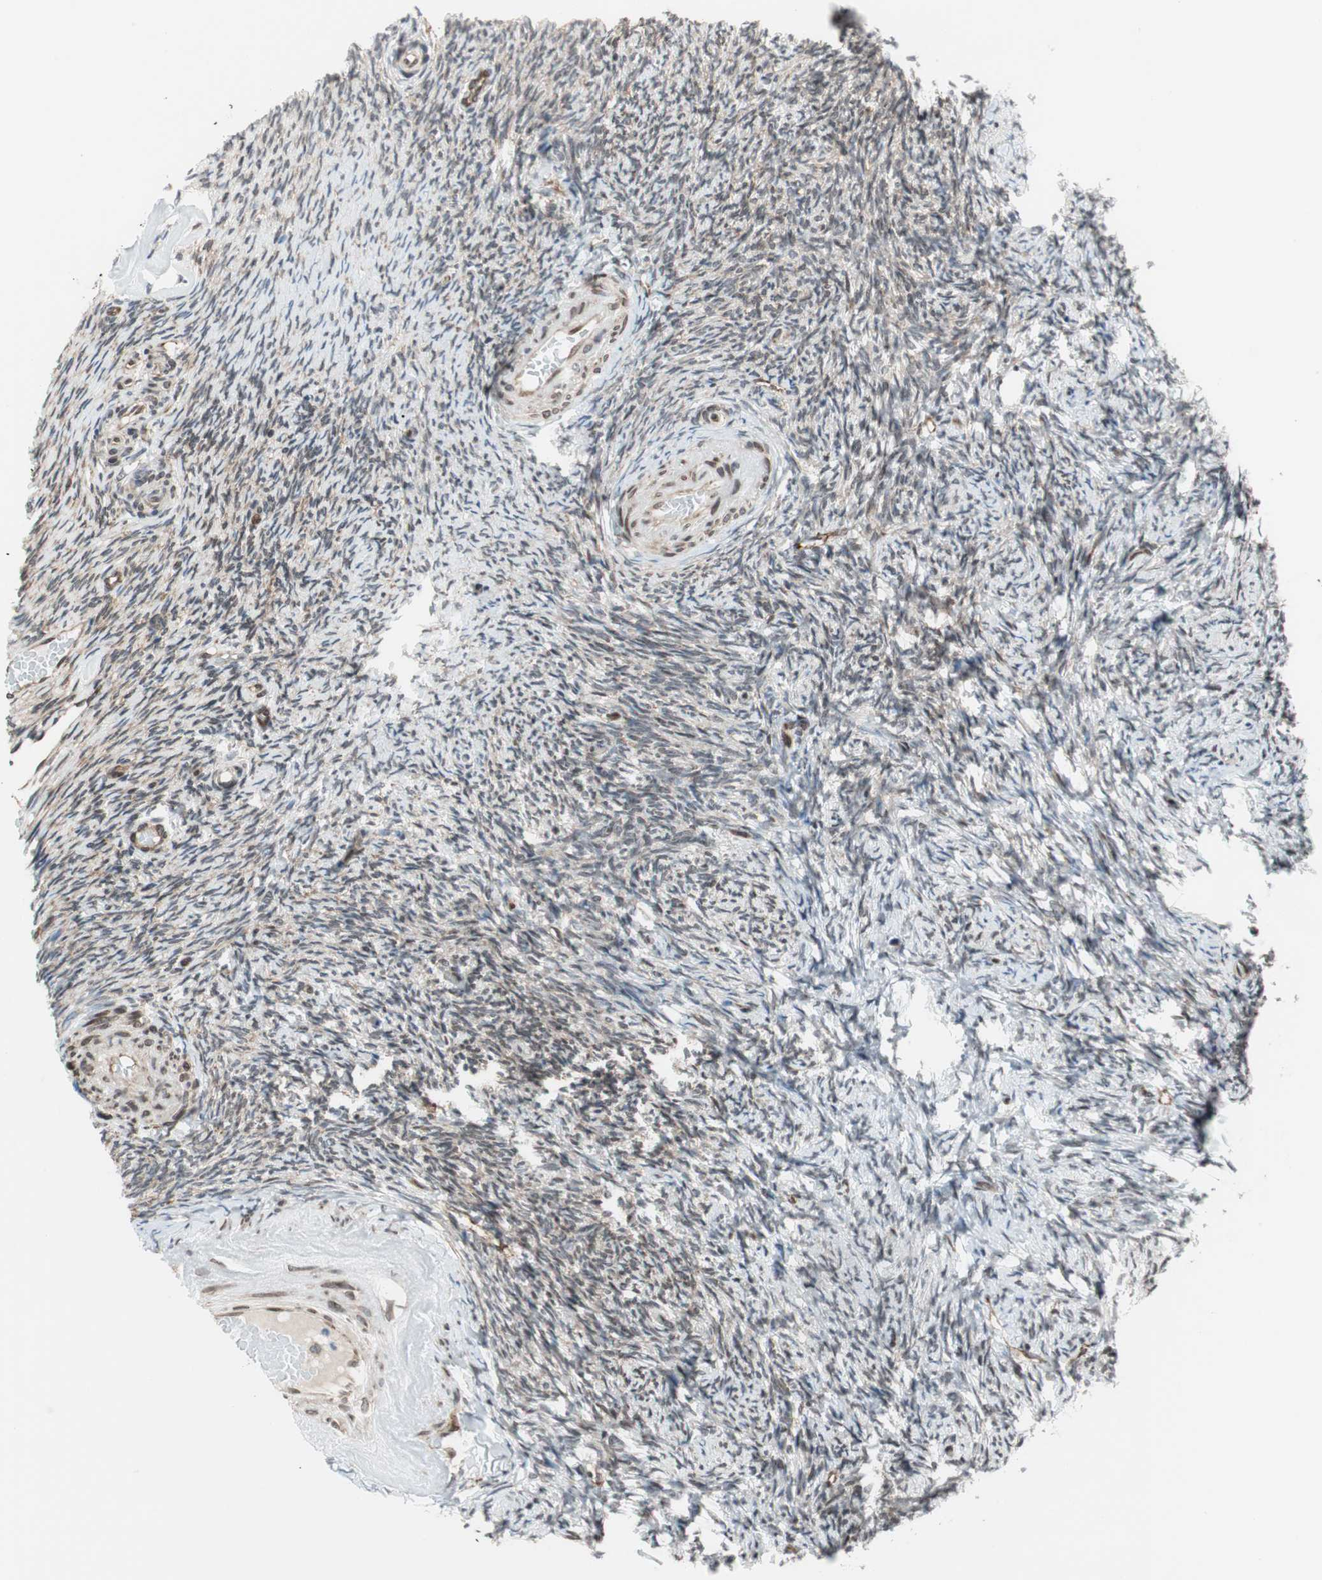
{"staining": {"intensity": "moderate", "quantity": "25%-75%", "location": "cytoplasmic/membranous"}, "tissue": "ovary", "cell_type": "Follicle cells", "image_type": "normal", "snomed": [{"axis": "morphology", "description": "Normal tissue, NOS"}, {"axis": "topography", "description": "Ovary"}], "caption": "Follicle cells display moderate cytoplasmic/membranous positivity in about 25%-75% of cells in unremarkable ovary.", "gene": "ZNF512B", "patient": {"sex": "female", "age": 60}}